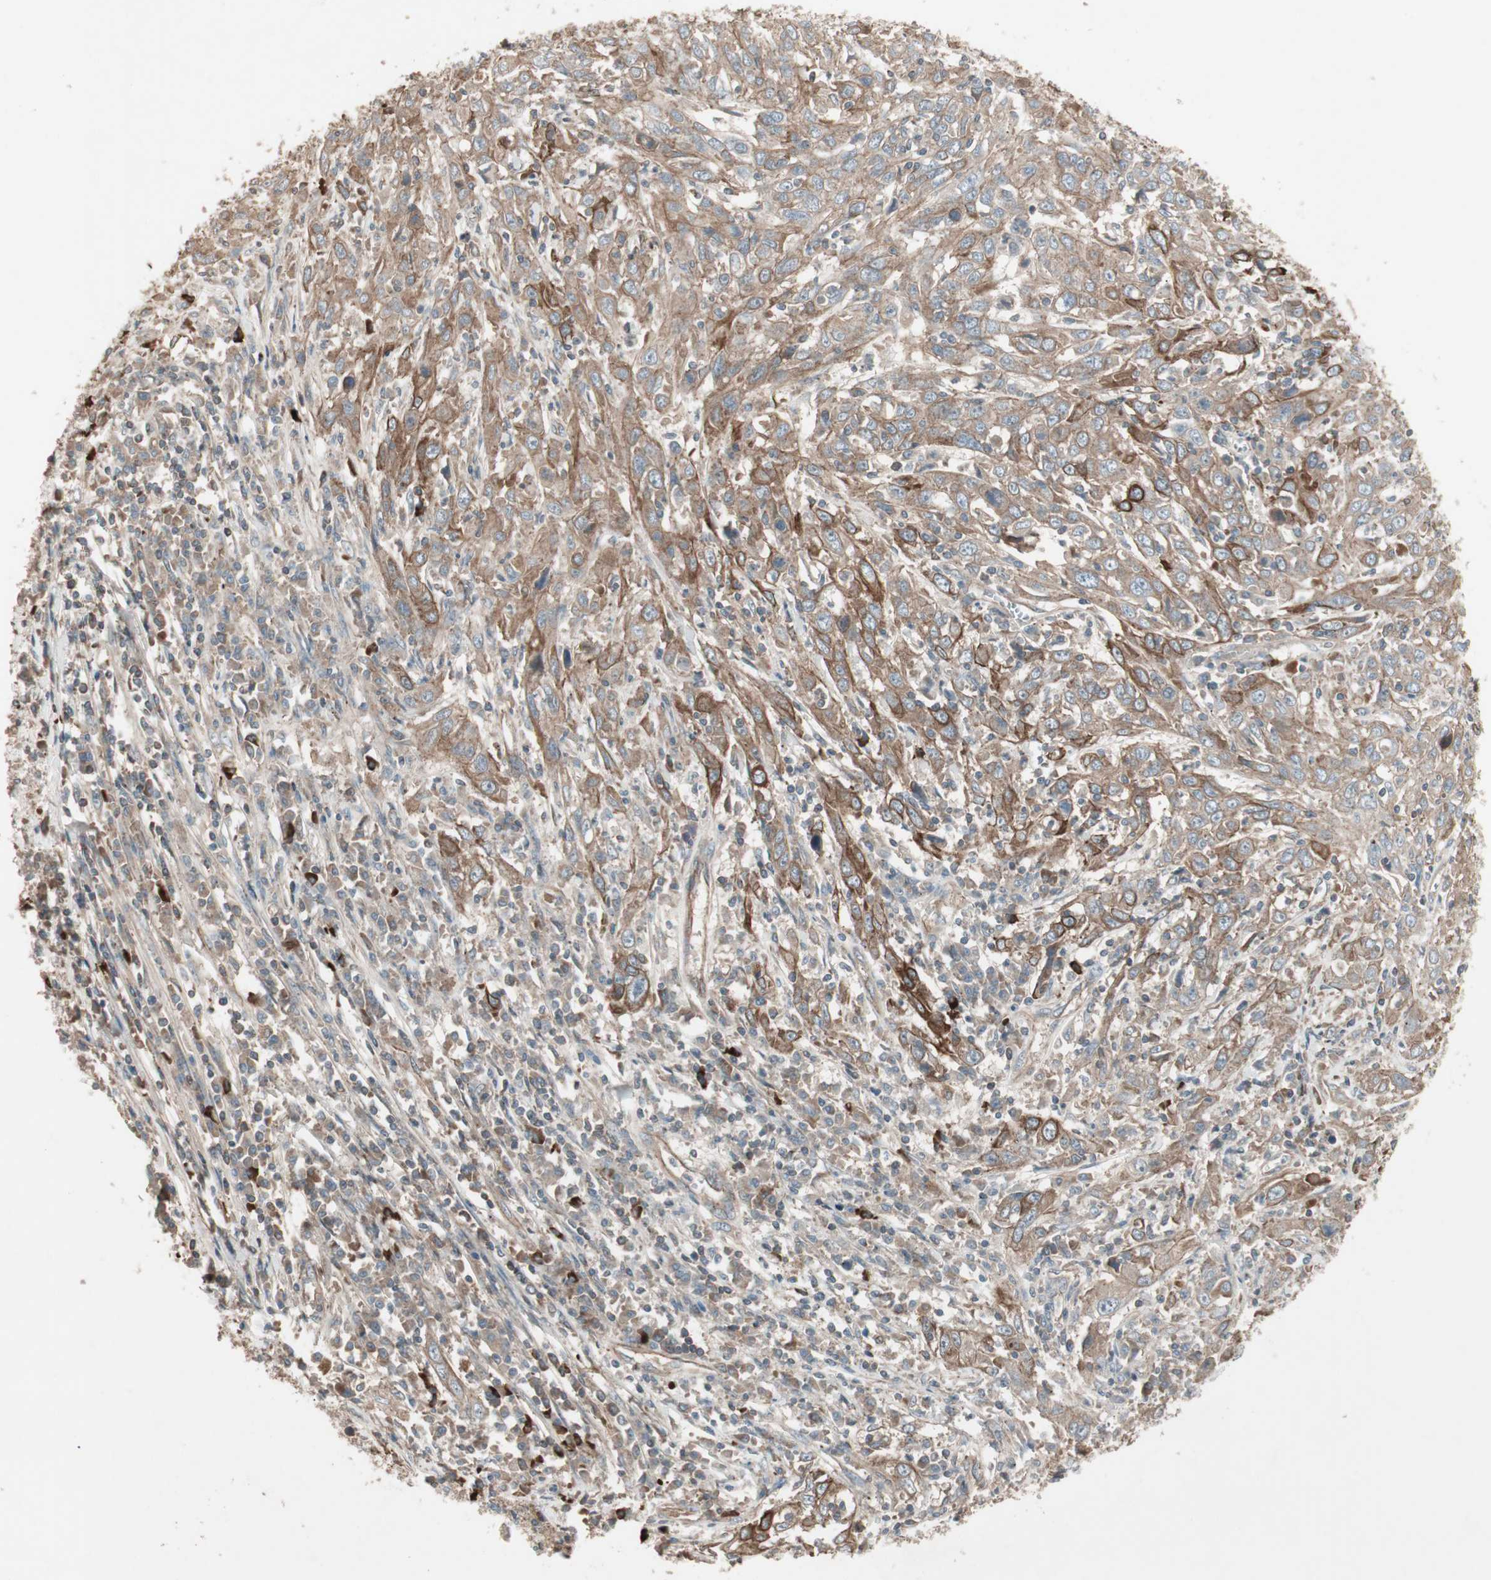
{"staining": {"intensity": "moderate", "quantity": ">75%", "location": "cytoplasmic/membranous"}, "tissue": "cervical cancer", "cell_type": "Tumor cells", "image_type": "cancer", "snomed": [{"axis": "morphology", "description": "Squamous cell carcinoma, NOS"}, {"axis": "topography", "description": "Cervix"}], "caption": "DAB immunohistochemical staining of human cervical cancer exhibits moderate cytoplasmic/membranous protein positivity in about >75% of tumor cells. Using DAB (3,3'-diaminobenzidine) (brown) and hematoxylin (blue) stains, captured at high magnification using brightfield microscopy.", "gene": "TFPI", "patient": {"sex": "female", "age": 46}}